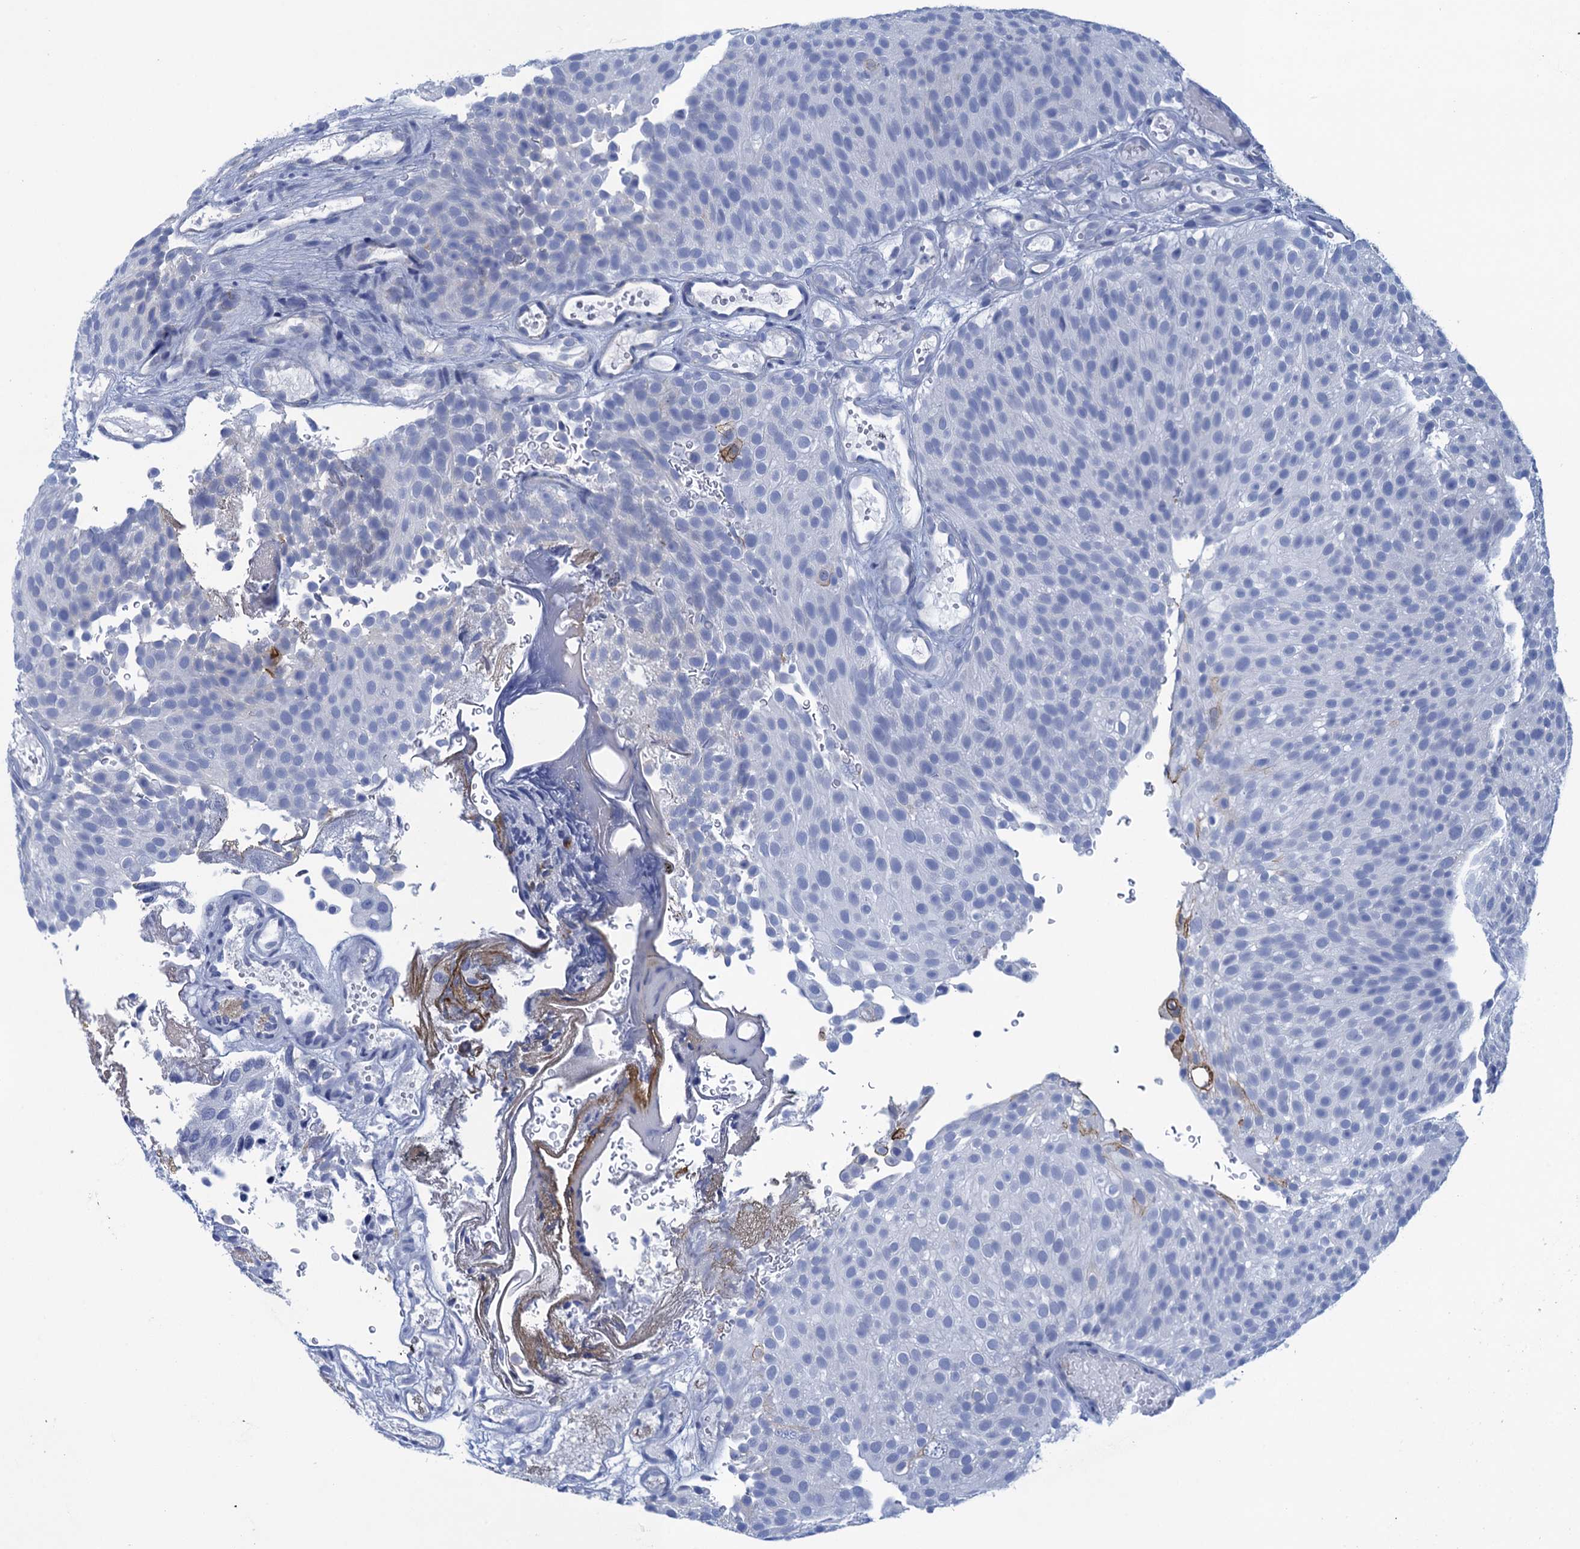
{"staining": {"intensity": "negative", "quantity": "none", "location": "none"}, "tissue": "urothelial cancer", "cell_type": "Tumor cells", "image_type": "cancer", "snomed": [{"axis": "morphology", "description": "Urothelial carcinoma, Low grade"}, {"axis": "topography", "description": "Urinary bladder"}], "caption": "An immunohistochemistry image of low-grade urothelial carcinoma is shown. There is no staining in tumor cells of low-grade urothelial carcinoma.", "gene": "SCEL", "patient": {"sex": "male", "age": 78}}